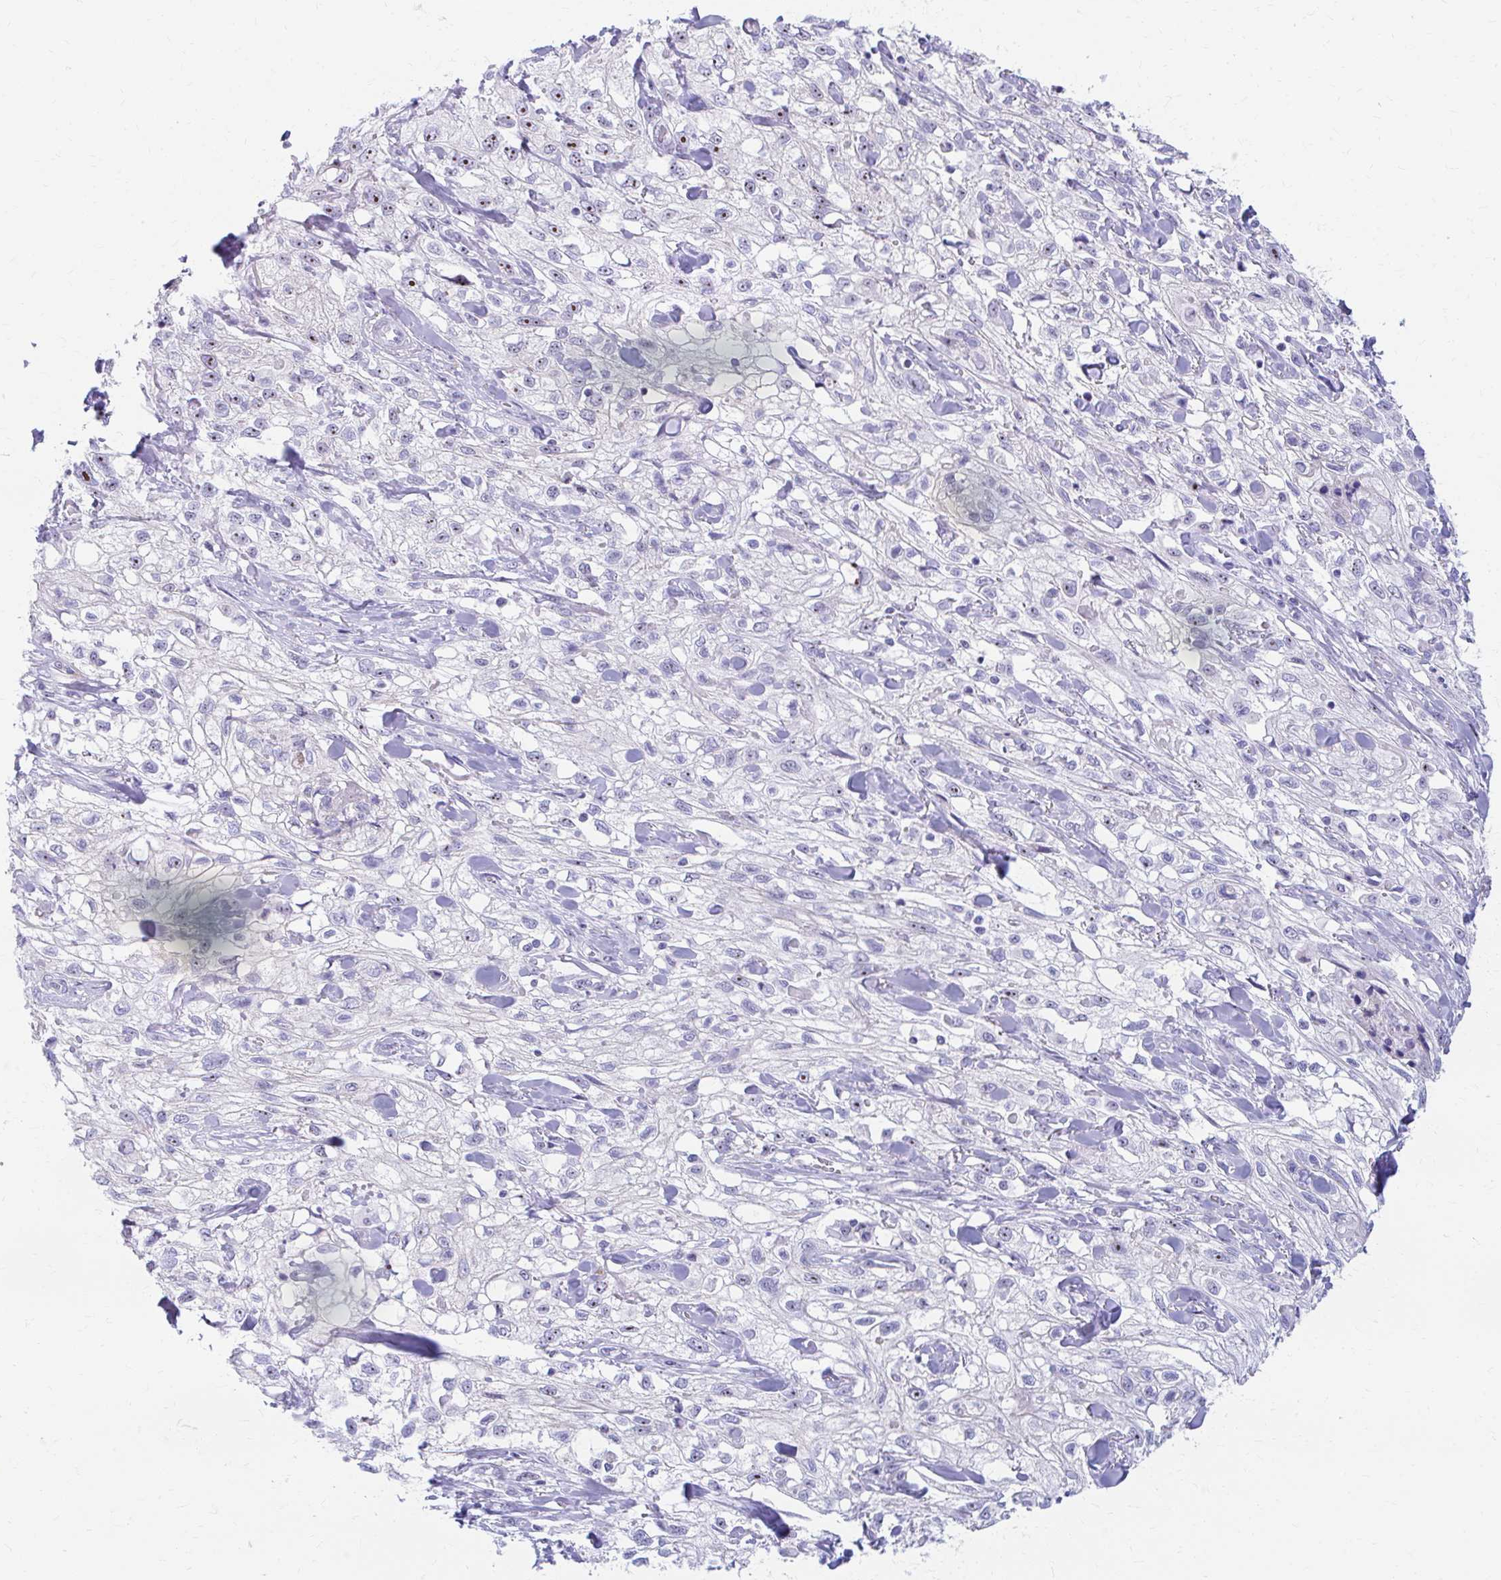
{"staining": {"intensity": "moderate", "quantity": ">75%", "location": "nuclear"}, "tissue": "skin cancer", "cell_type": "Tumor cells", "image_type": "cancer", "snomed": [{"axis": "morphology", "description": "Squamous cell carcinoma, NOS"}, {"axis": "topography", "description": "Skin"}, {"axis": "topography", "description": "Vulva"}], "caption": "Skin squamous cell carcinoma stained for a protein (brown) shows moderate nuclear positive expression in about >75% of tumor cells.", "gene": "FTSJ3", "patient": {"sex": "female", "age": 86}}